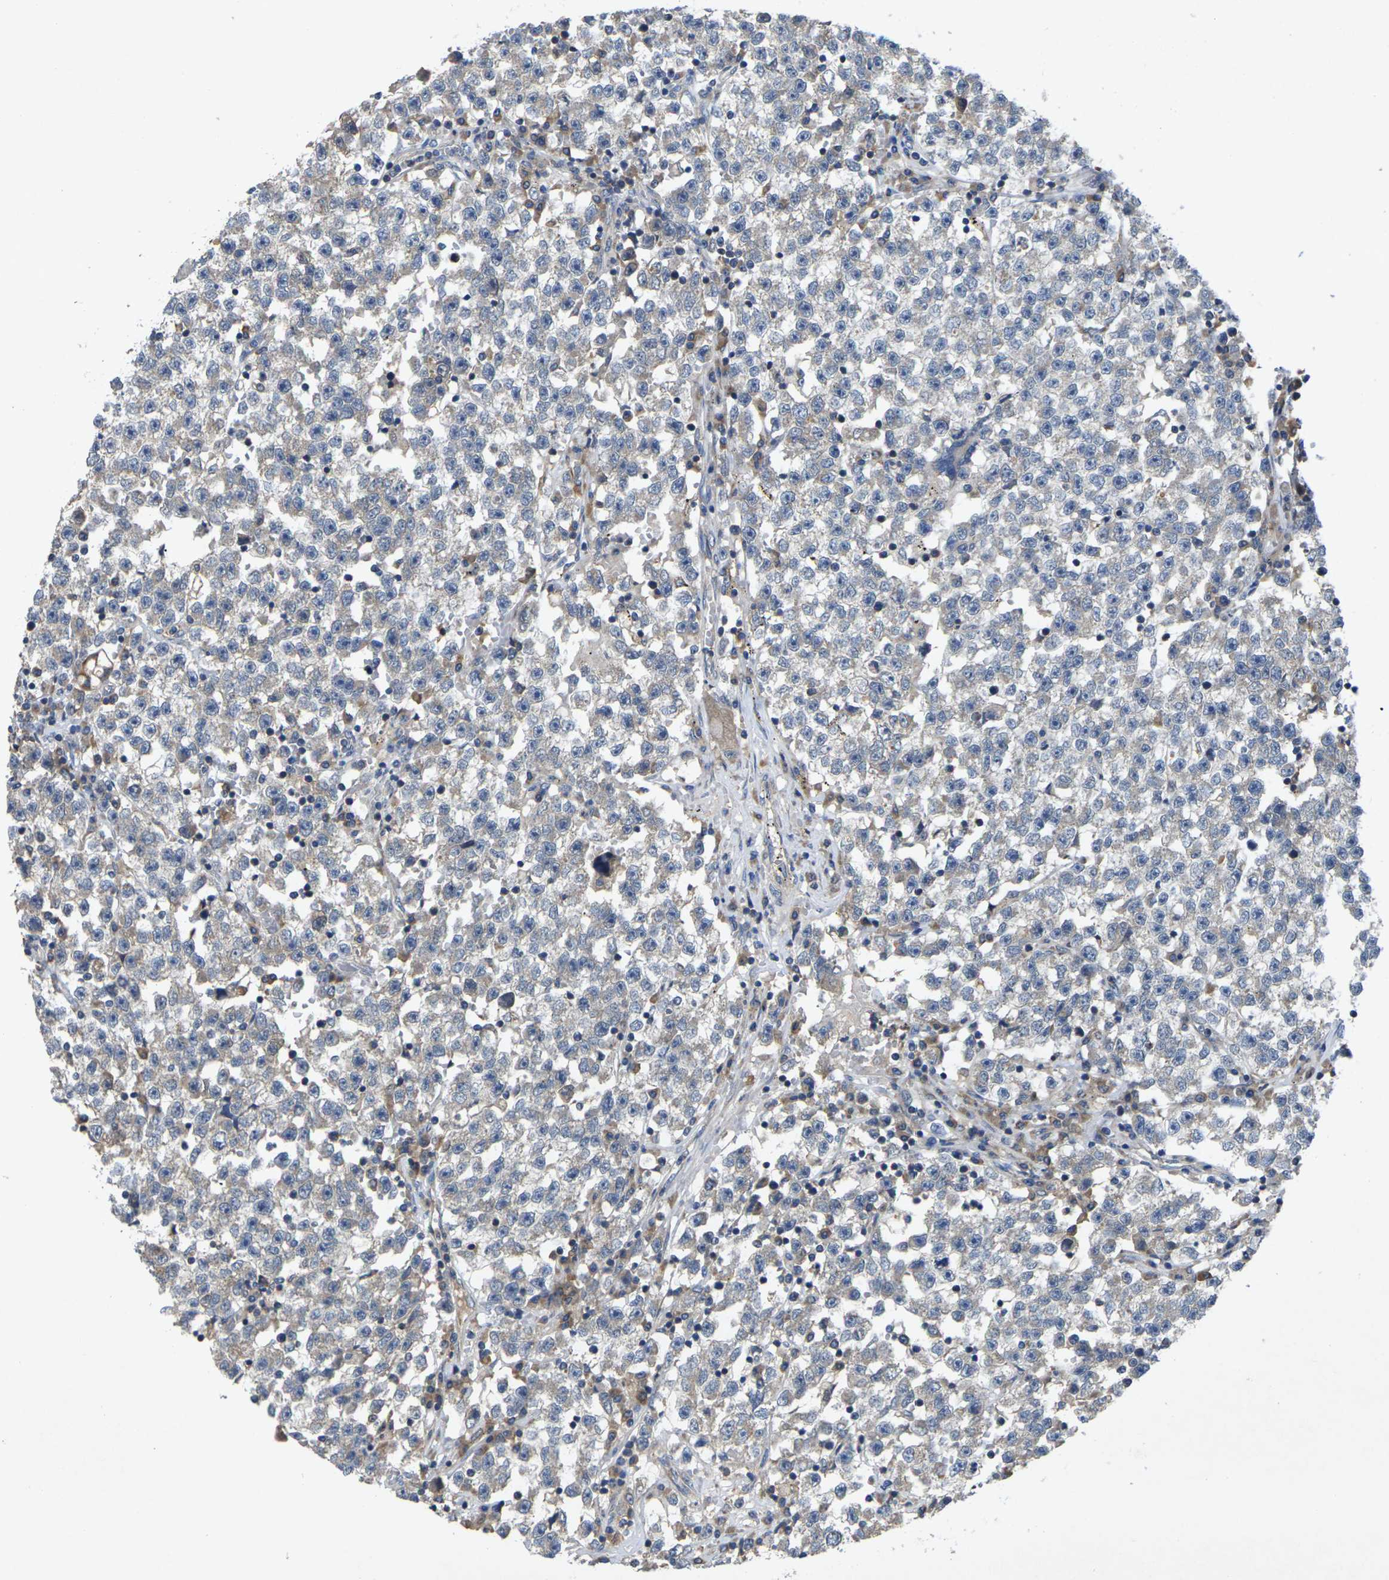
{"staining": {"intensity": "negative", "quantity": "none", "location": "none"}, "tissue": "testis cancer", "cell_type": "Tumor cells", "image_type": "cancer", "snomed": [{"axis": "morphology", "description": "Seminoma, NOS"}, {"axis": "topography", "description": "Testis"}], "caption": "A high-resolution image shows IHC staining of seminoma (testis), which reveals no significant expression in tumor cells.", "gene": "KIF1B", "patient": {"sex": "male", "age": 22}}